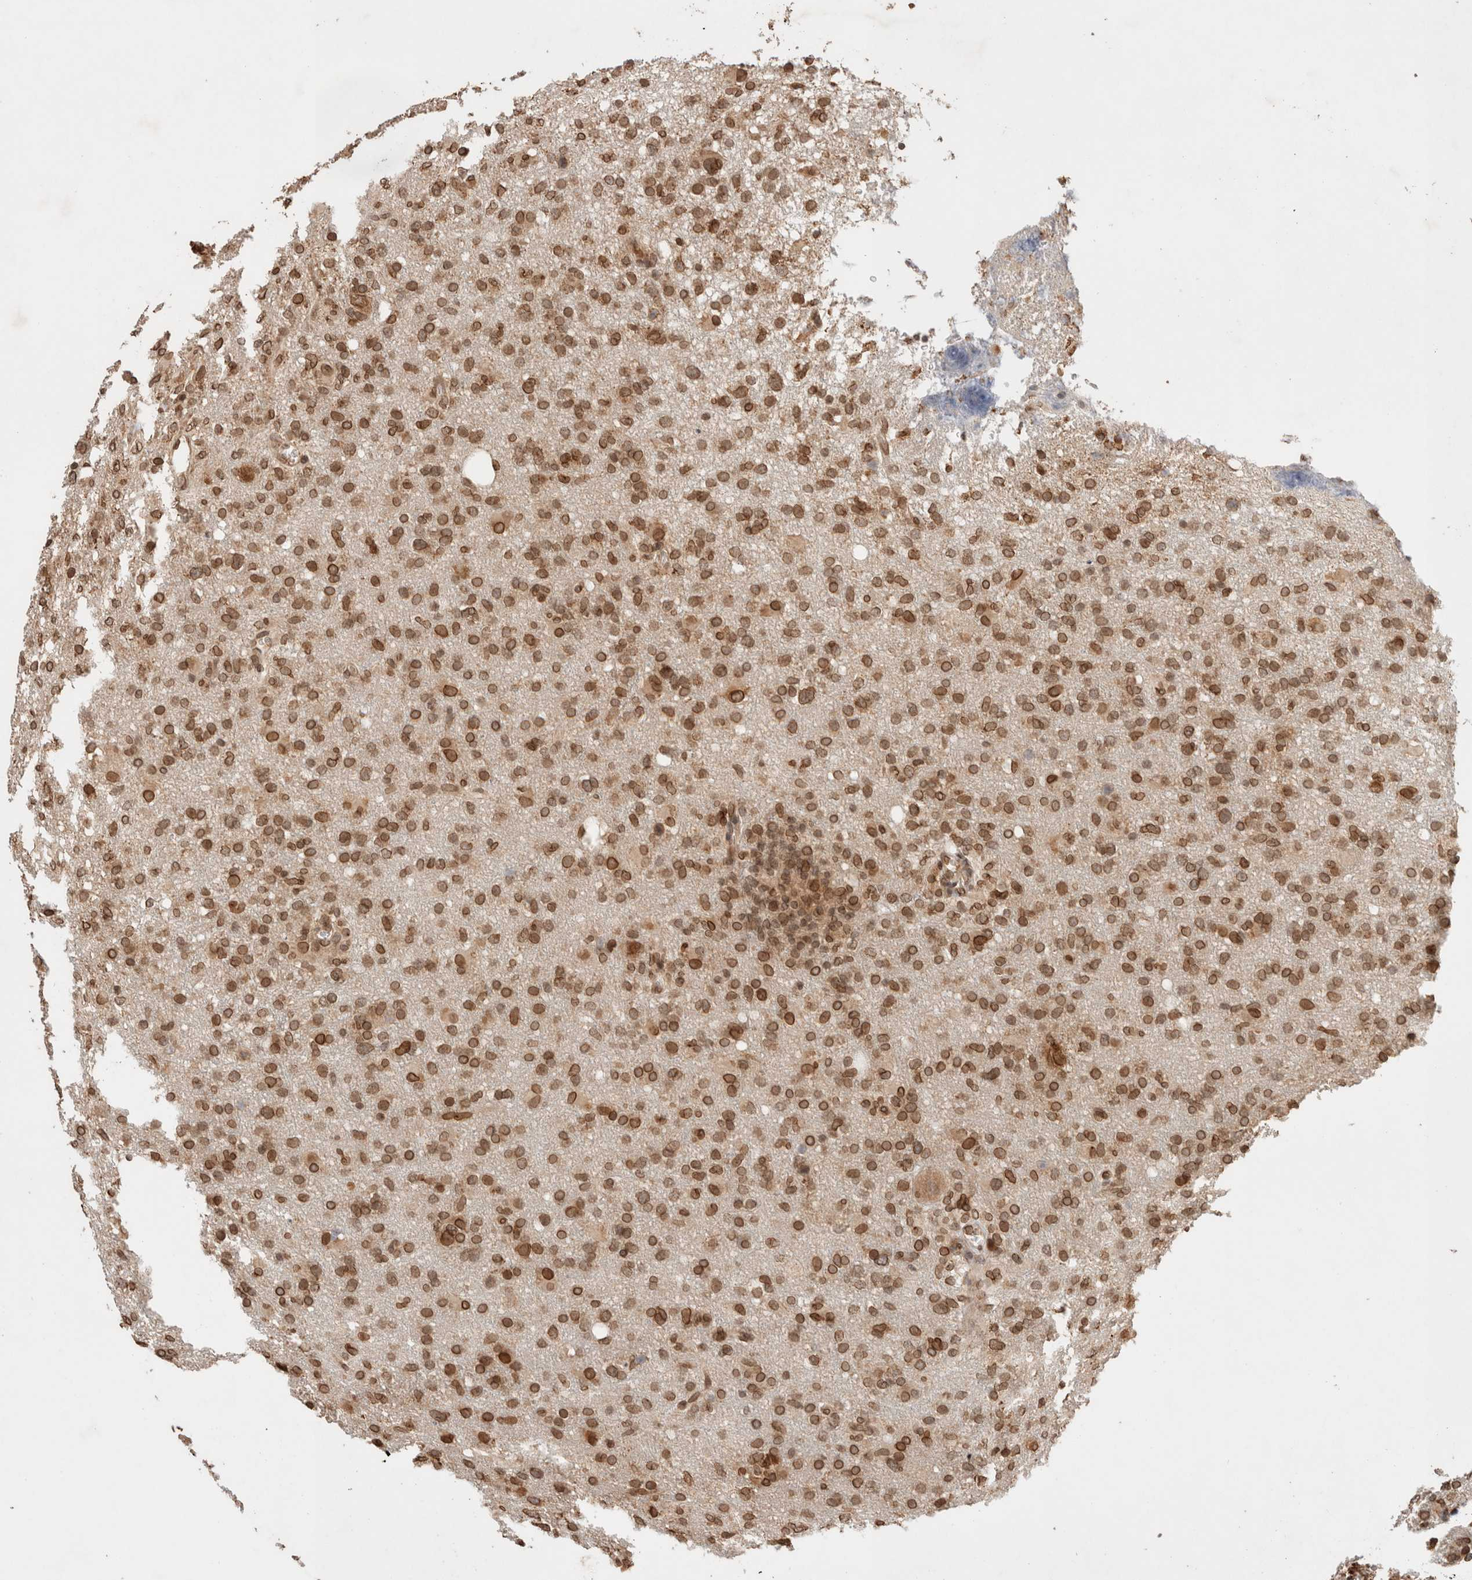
{"staining": {"intensity": "strong", "quantity": ">75%", "location": "cytoplasmic/membranous,nuclear"}, "tissue": "glioma", "cell_type": "Tumor cells", "image_type": "cancer", "snomed": [{"axis": "morphology", "description": "Glioma, malignant, High grade"}, {"axis": "topography", "description": "Brain"}], "caption": "Malignant glioma (high-grade) stained with immunohistochemistry (IHC) reveals strong cytoplasmic/membranous and nuclear positivity in approximately >75% of tumor cells. The staining was performed using DAB to visualize the protein expression in brown, while the nuclei were stained in blue with hematoxylin (Magnification: 20x).", "gene": "TPR", "patient": {"sex": "female", "age": 57}}